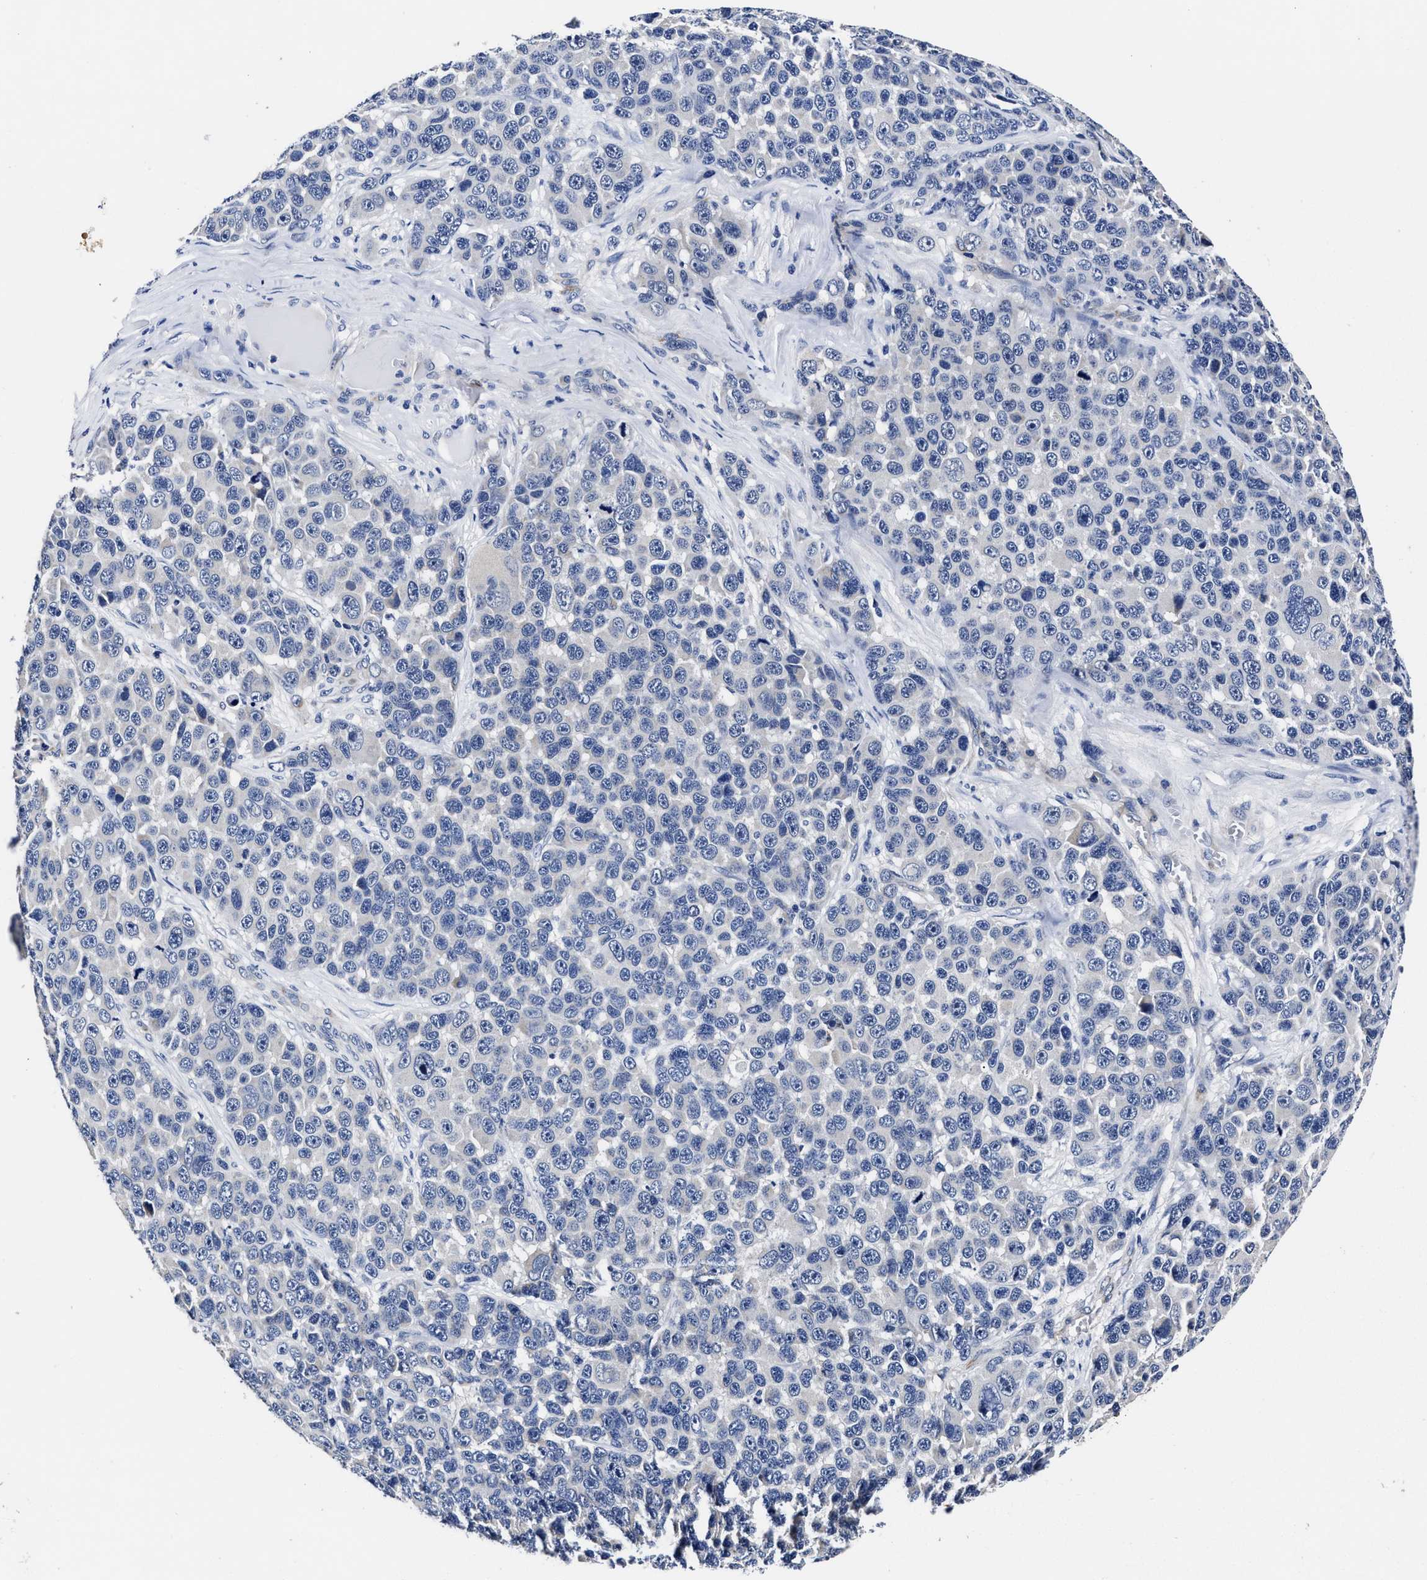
{"staining": {"intensity": "negative", "quantity": "none", "location": "none"}, "tissue": "melanoma", "cell_type": "Tumor cells", "image_type": "cancer", "snomed": [{"axis": "morphology", "description": "Malignant melanoma, NOS"}, {"axis": "topography", "description": "Skin"}], "caption": "Malignant melanoma stained for a protein using IHC demonstrates no expression tumor cells.", "gene": "OLFML2A", "patient": {"sex": "male", "age": 53}}